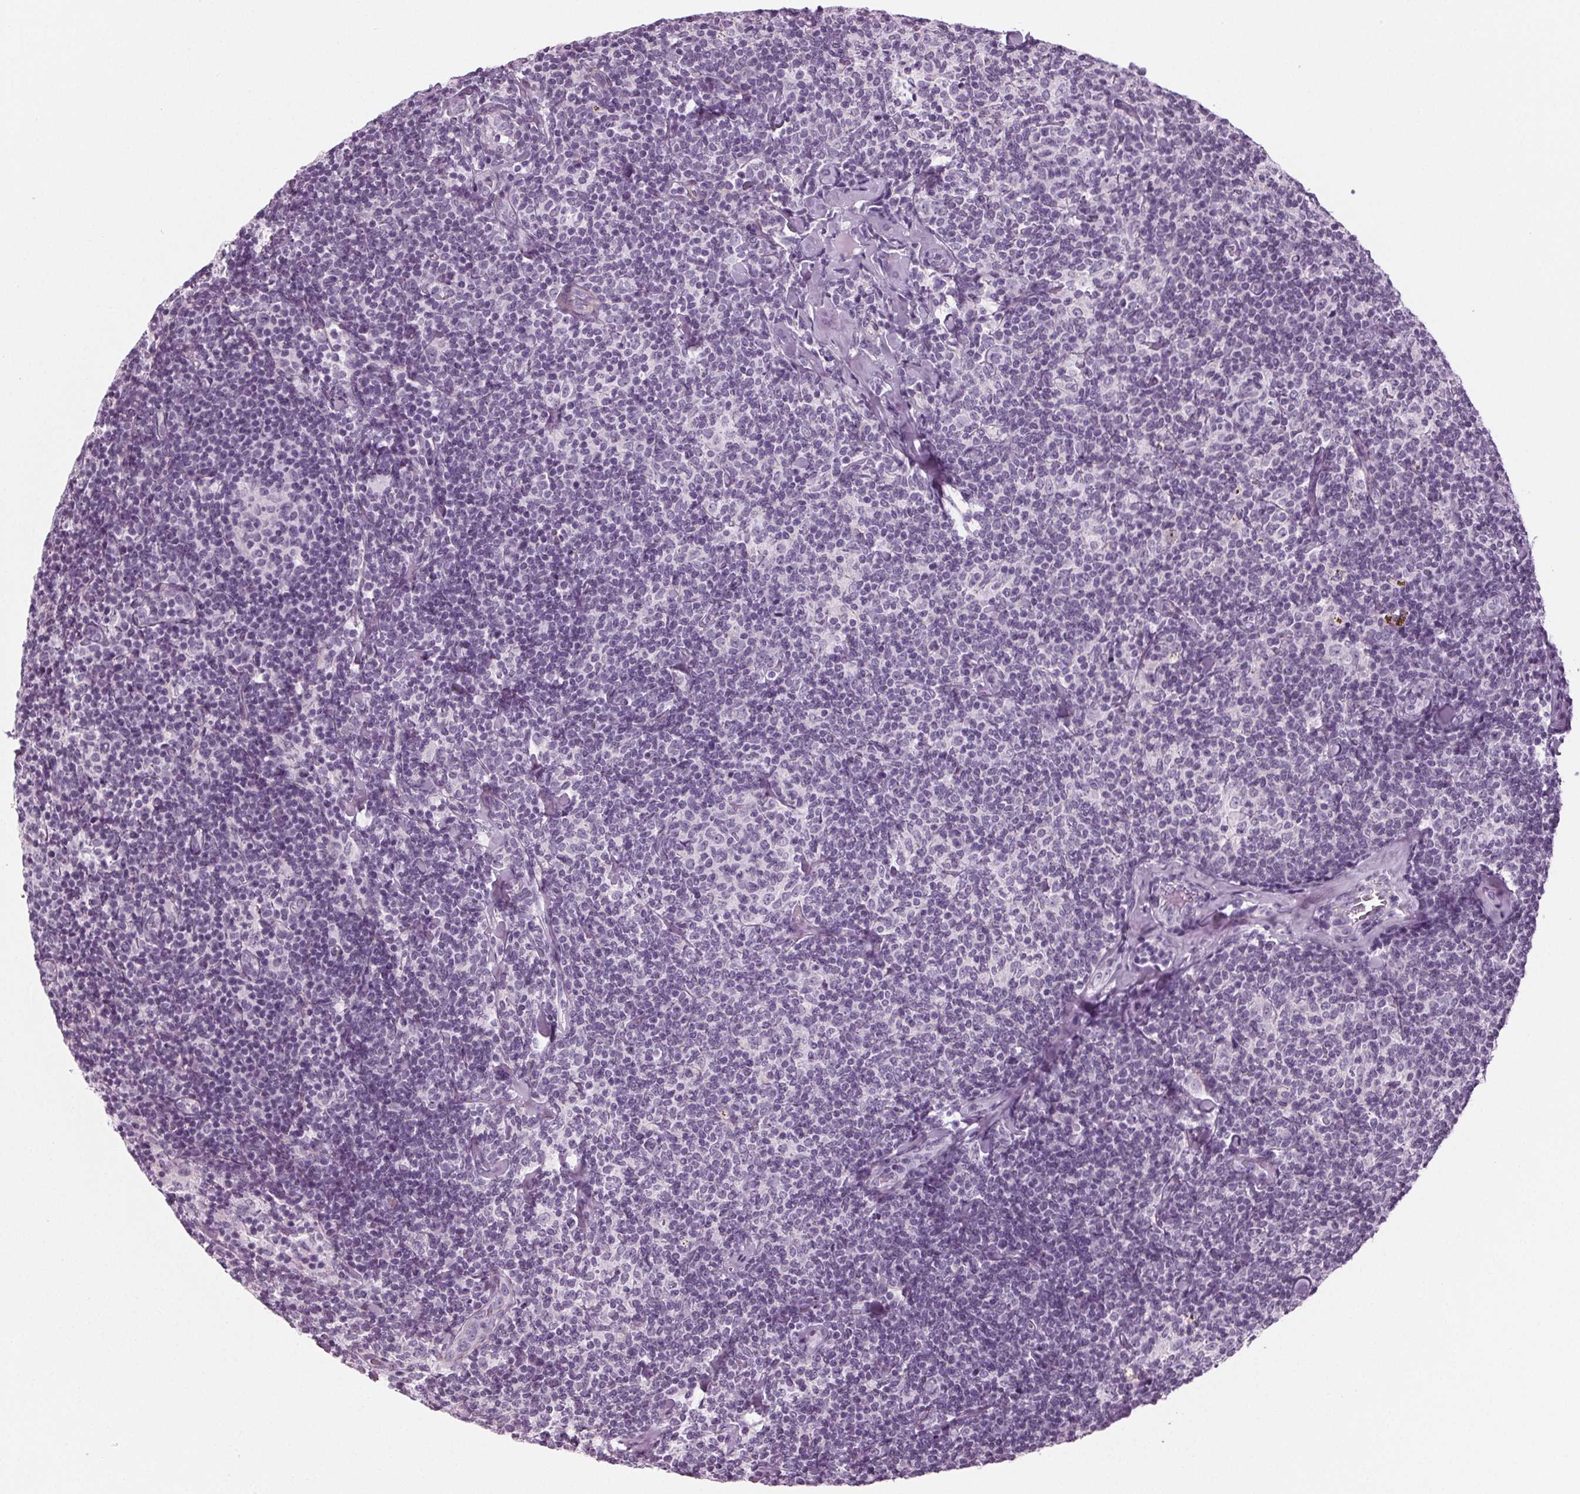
{"staining": {"intensity": "negative", "quantity": "none", "location": "none"}, "tissue": "lymphoma", "cell_type": "Tumor cells", "image_type": "cancer", "snomed": [{"axis": "morphology", "description": "Malignant lymphoma, non-Hodgkin's type, Low grade"}, {"axis": "topography", "description": "Lymph node"}], "caption": "Immunohistochemistry (IHC) micrograph of neoplastic tissue: human low-grade malignant lymphoma, non-Hodgkin's type stained with DAB exhibits no significant protein positivity in tumor cells.", "gene": "BHLHE22", "patient": {"sex": "female", "age": 56}}